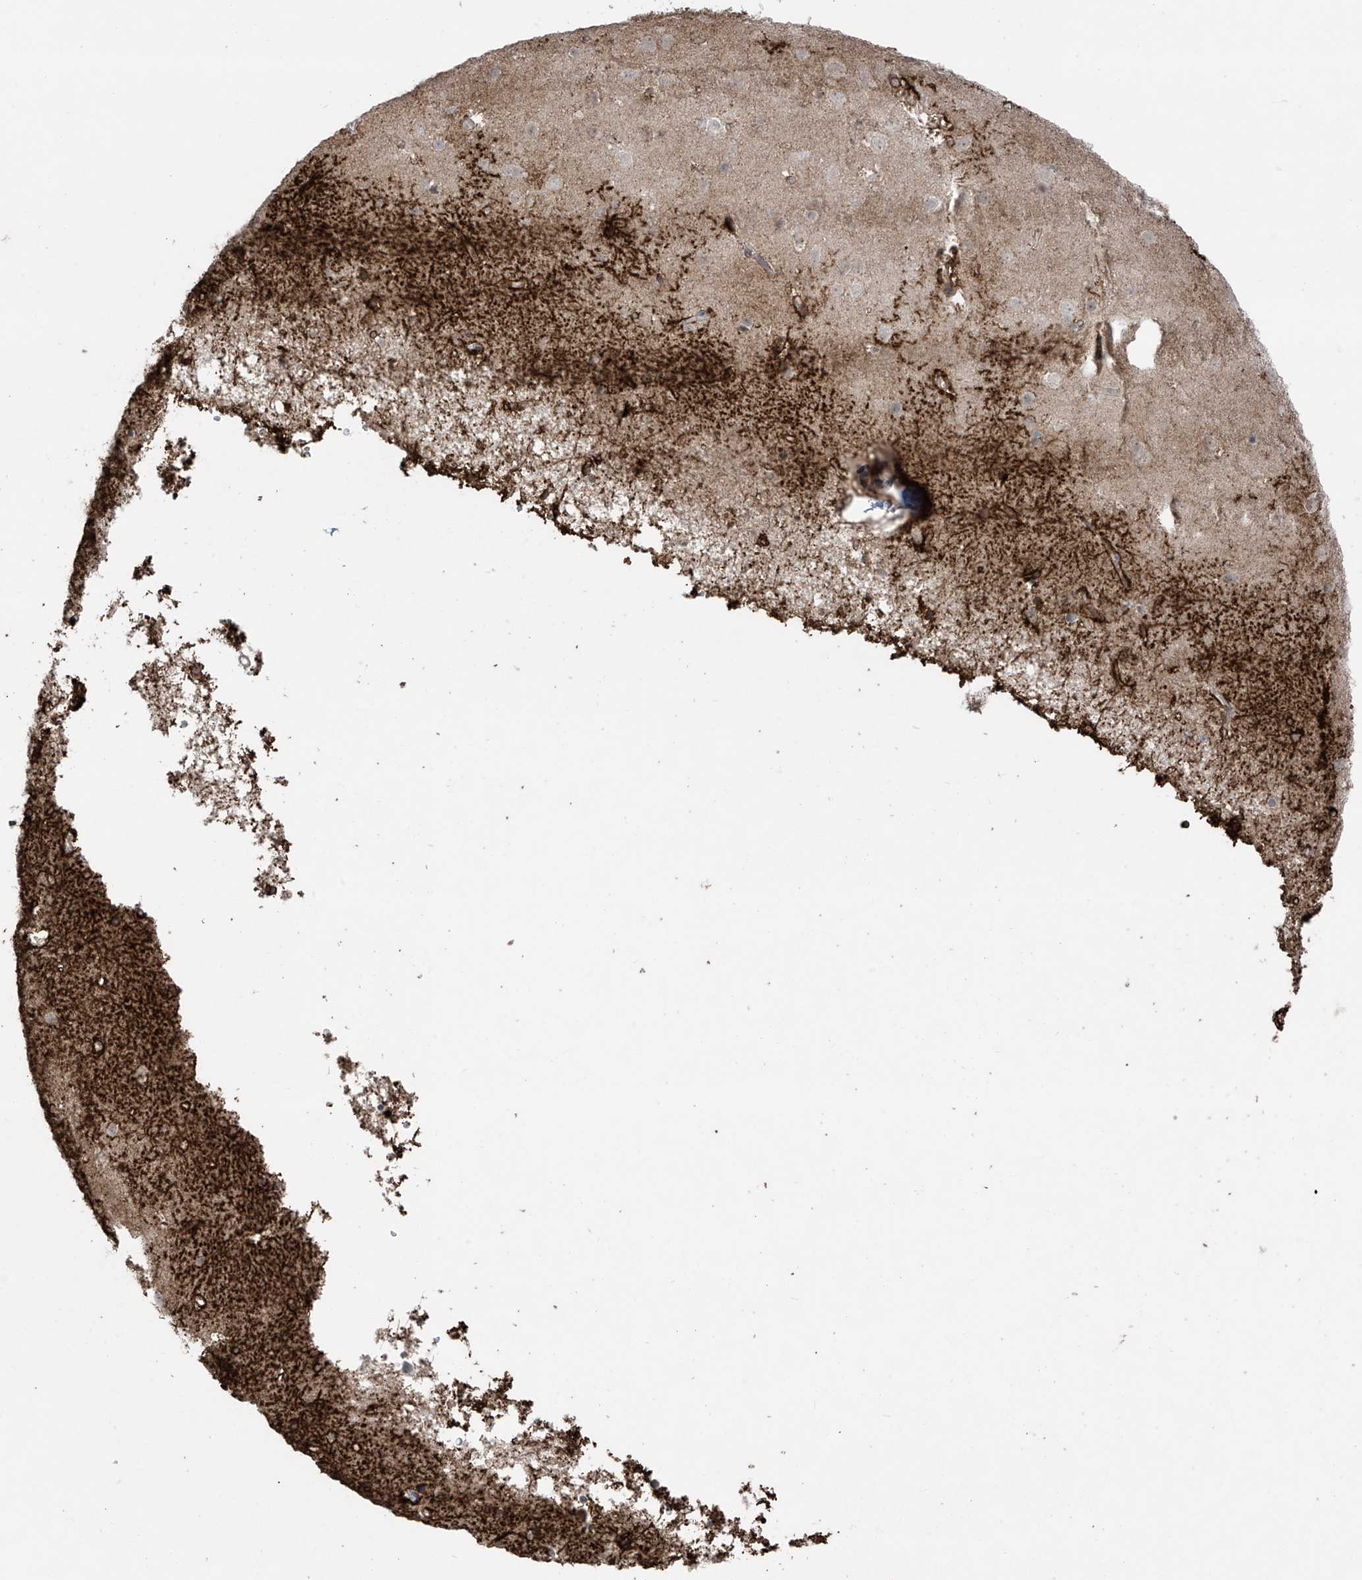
{"staining": {"intensity": "weak", "quantity": ">75%", "location": "cytoplasmic/membranous"}, "tissue": "cerebral cortex", "cell_type": "Endothelial cells", "image_type": "normal", "snomed": [{"axis": "morphology", "description": "Normal tissue, NOS"}, {"axis": "topography", "description": "Cerebral cortex"}], "caption": "IHC photomicrograph of normal cerebral cortex: human cerebral cortex stained using immunohistochemistry displays low levels of weak protein expression localized specifically in the cytoplasmic/membranous of endothelial cells, appearing as a cytoplasmic/membranous brown color.", "gene": "RASGEF1A", "patient": {"sex": "male", "age": 54}}